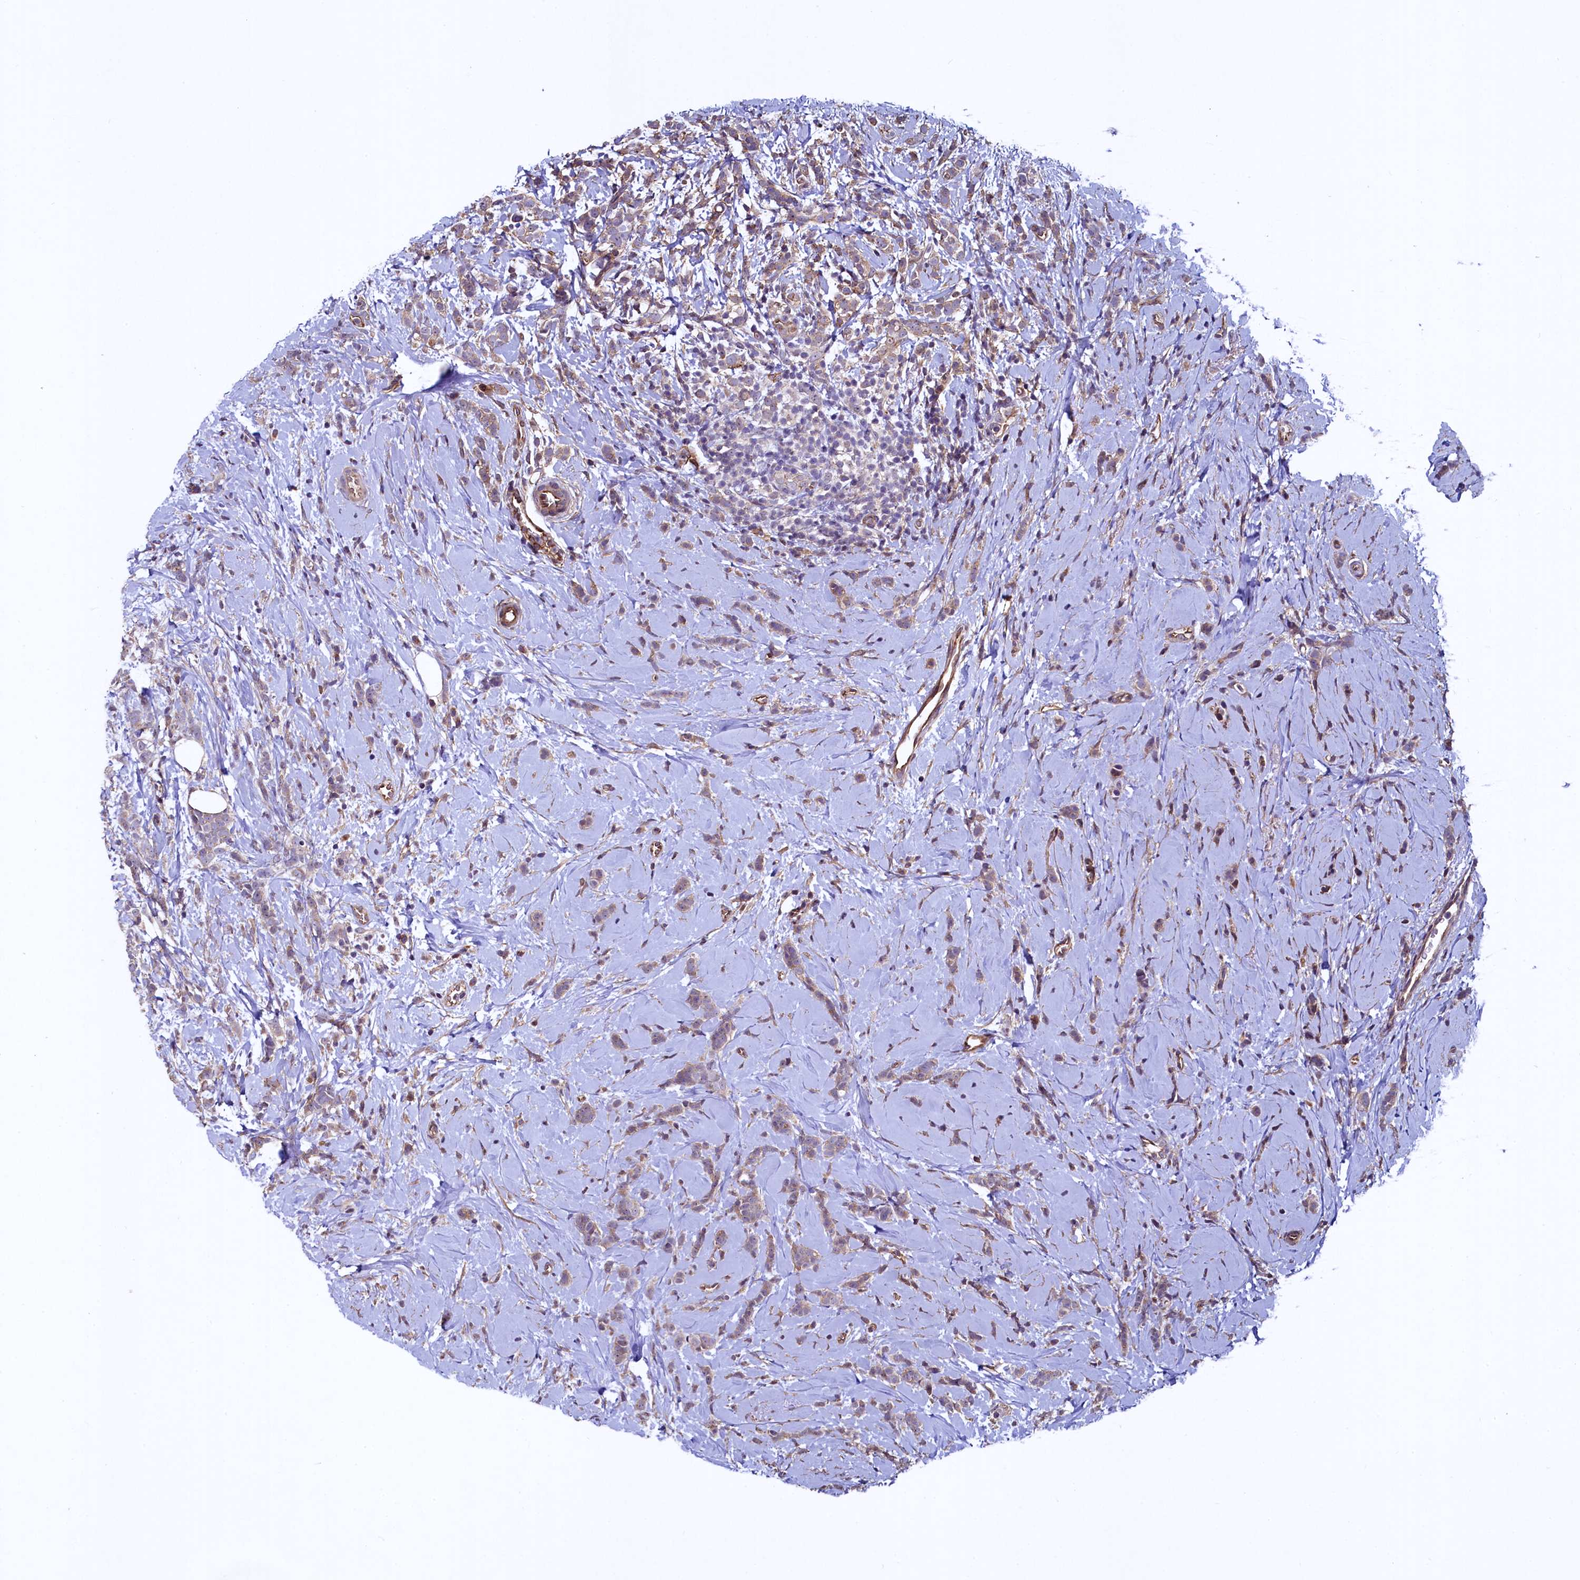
{"staining": {"intensity": "weak", "quantity": "25%-75%", "location": "cytoplasmic/membranous"}, "tissue": "breast cancer", "cell_type": "Tumor cells", "image_type": "cancer", "snomed": [{"axis": "morphology", "description": "Lobular carcinoma"}, {"axis": "topography", "description": "Breast"}], "caption": "A micrograph of breast lobular carcinoma stained for a protein demonstrates weak cytoplasmic/membranous brown staining in tumor cells.", "gene": "PALM", "patient": {"sex": "female", "age": 58}}